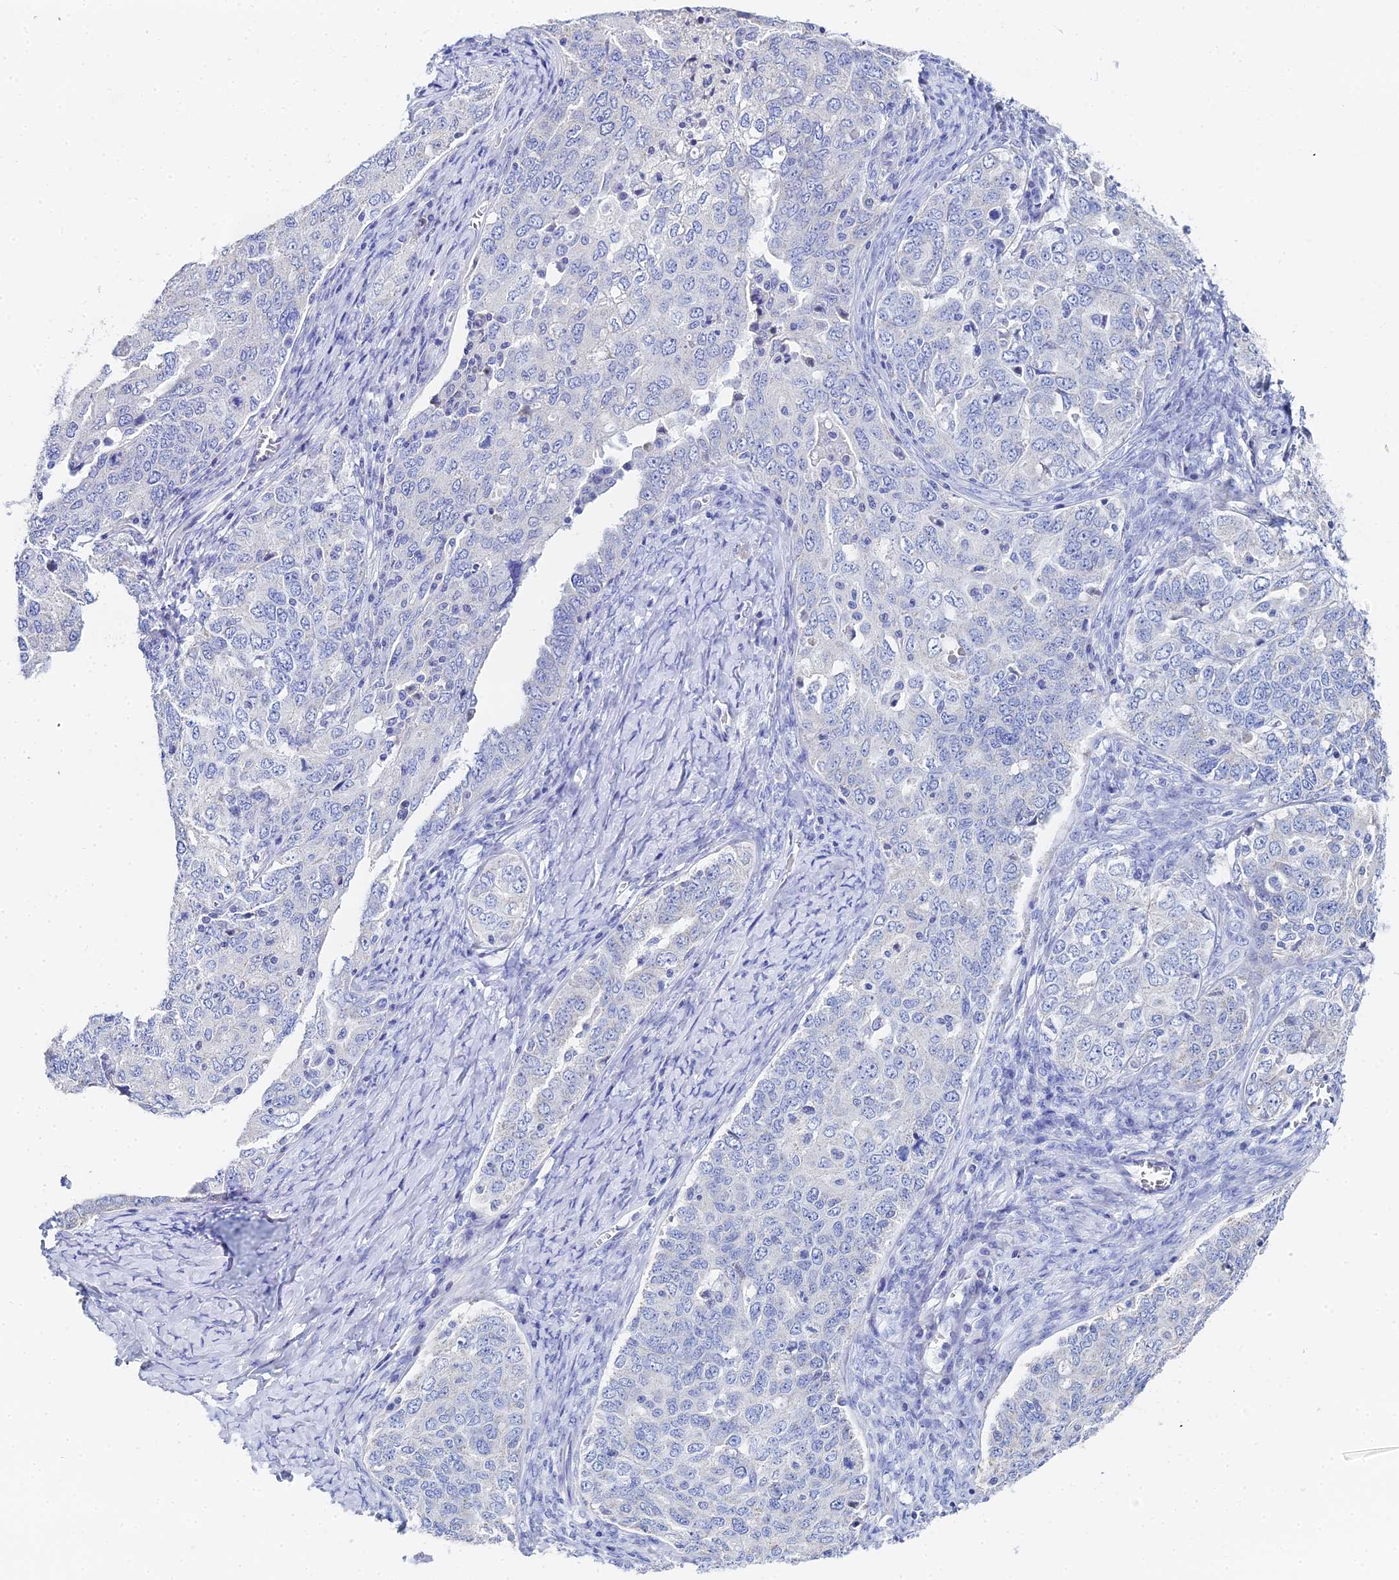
{"staining": {"intensity": "negative", "quantity": "none", "location": "none"}, "tissue": "ovarian cancer", "cell_type": "Tumor cells", "image_type": "cancer", "snomed": [{"axis": "morphology", "description": "Carcinoma, endometroid"}, {"axis": "topography", "description": "Ovary"}], "caption": "High power microscopy photomicrograph of an immunohistochemistry (IHC) histopathology image of ovarian cancer, revealing no significant expression in tumor cells.", "gene": "OCM", "patient": {"sex": "female", "age": 62}}